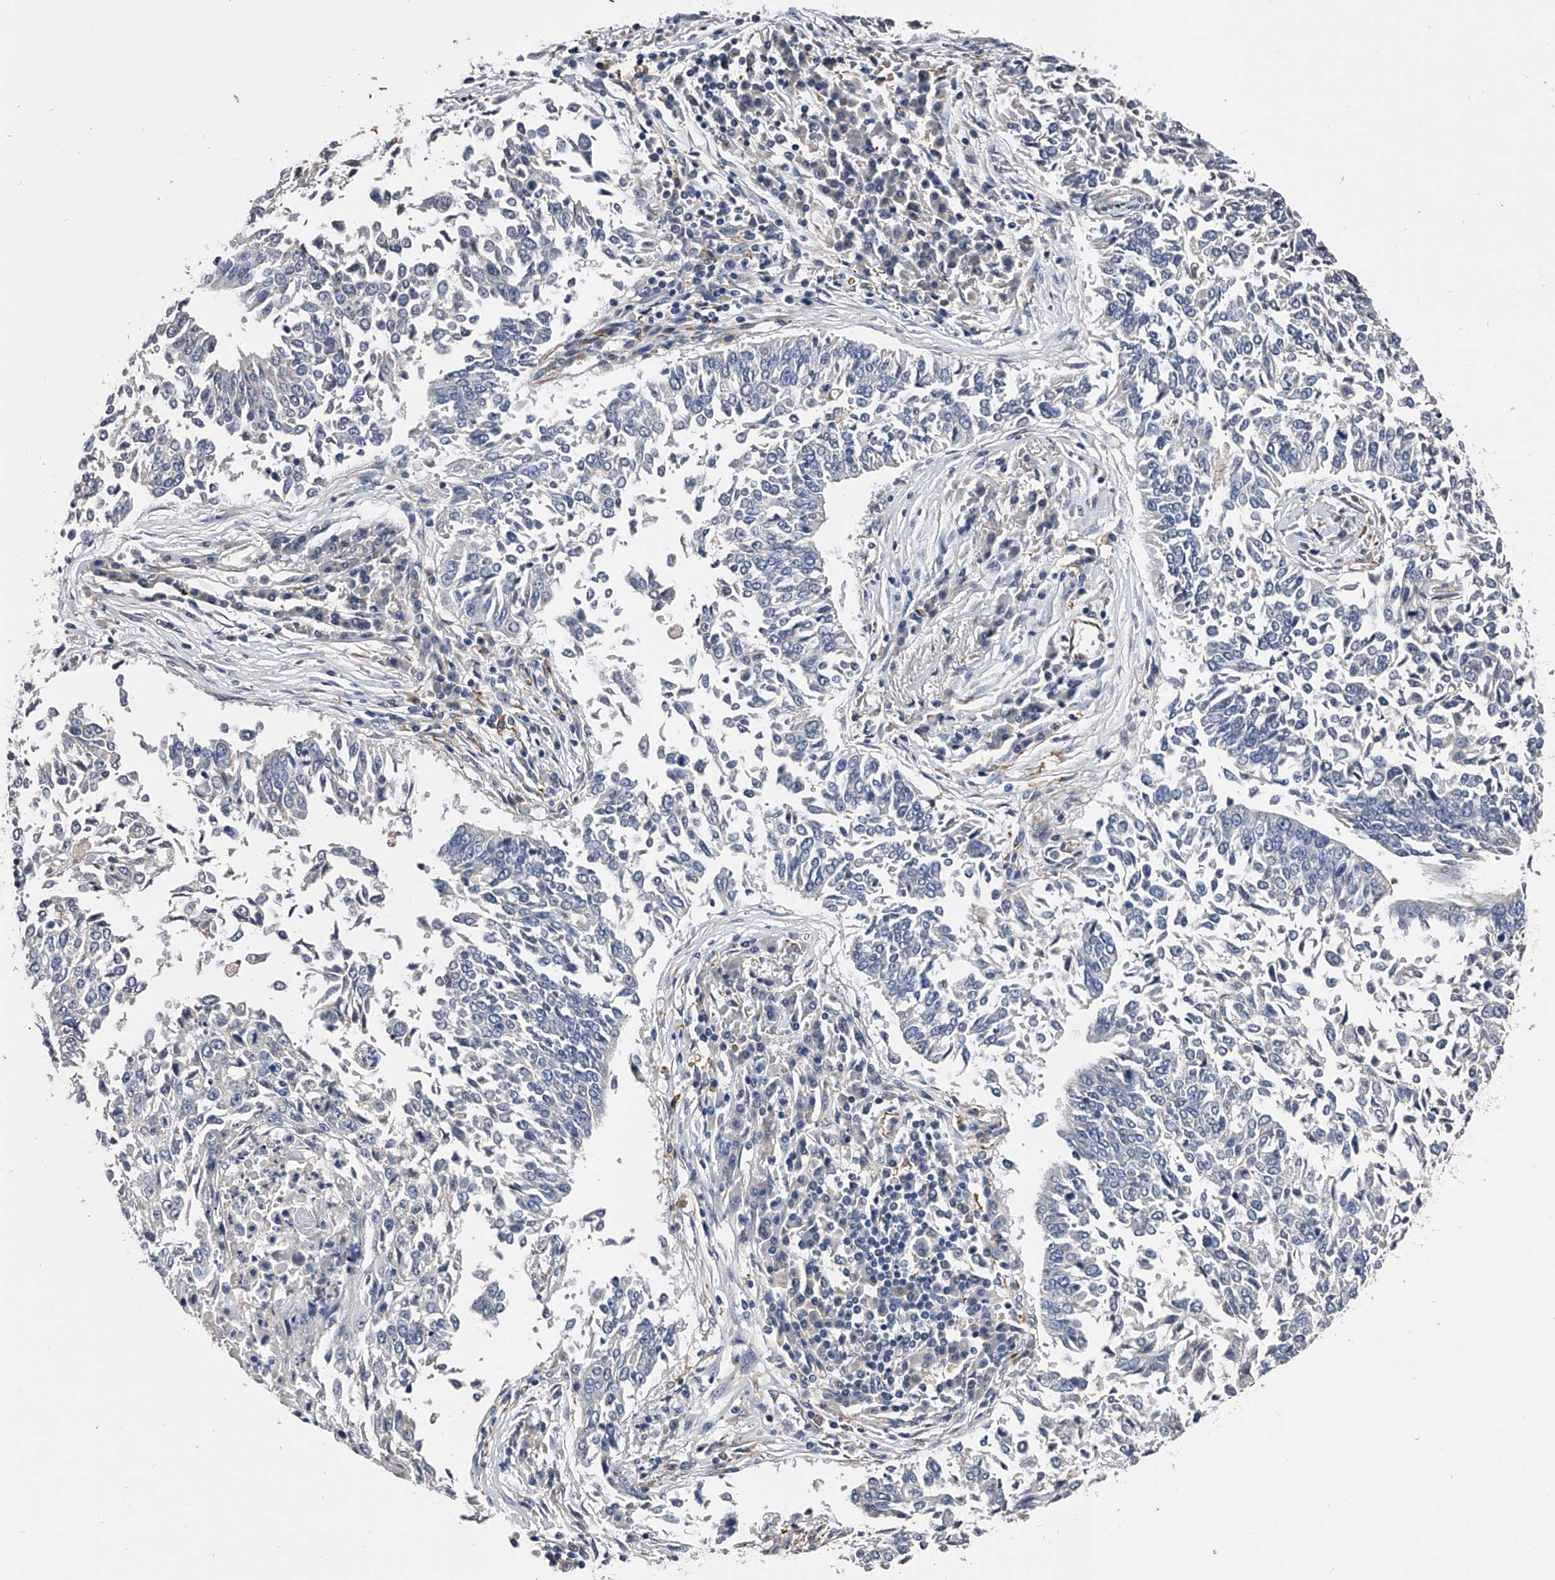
{"staining": {"intensity": "negative", "quantity": "none", "location": "none"}, "tissue": "lung cancer", "cell_type": "Tumor cells", "image_type": "cancer", "snomed": [{"axis": "morphology", "description": "Normal tissue, NOS"}, {"axis": "morphology", "description": "Squamous cell carcinoma, NOS"}, {"axis": "topography", "description": "Cartilage tissue"}, {"axis": "topography", "description": "Bronchus"}, {"axis": "topography", "description": "Lung"}, {"axis": "topography", "description": "Peripheral nerve tissue"}], "caption": "The photomicrograph displays no significant staining in tumor cells of lung cancer. Nuclei are stained in blue.", "gene": "EFCAB7", "patient": {"sex": "female", "age": 49}}